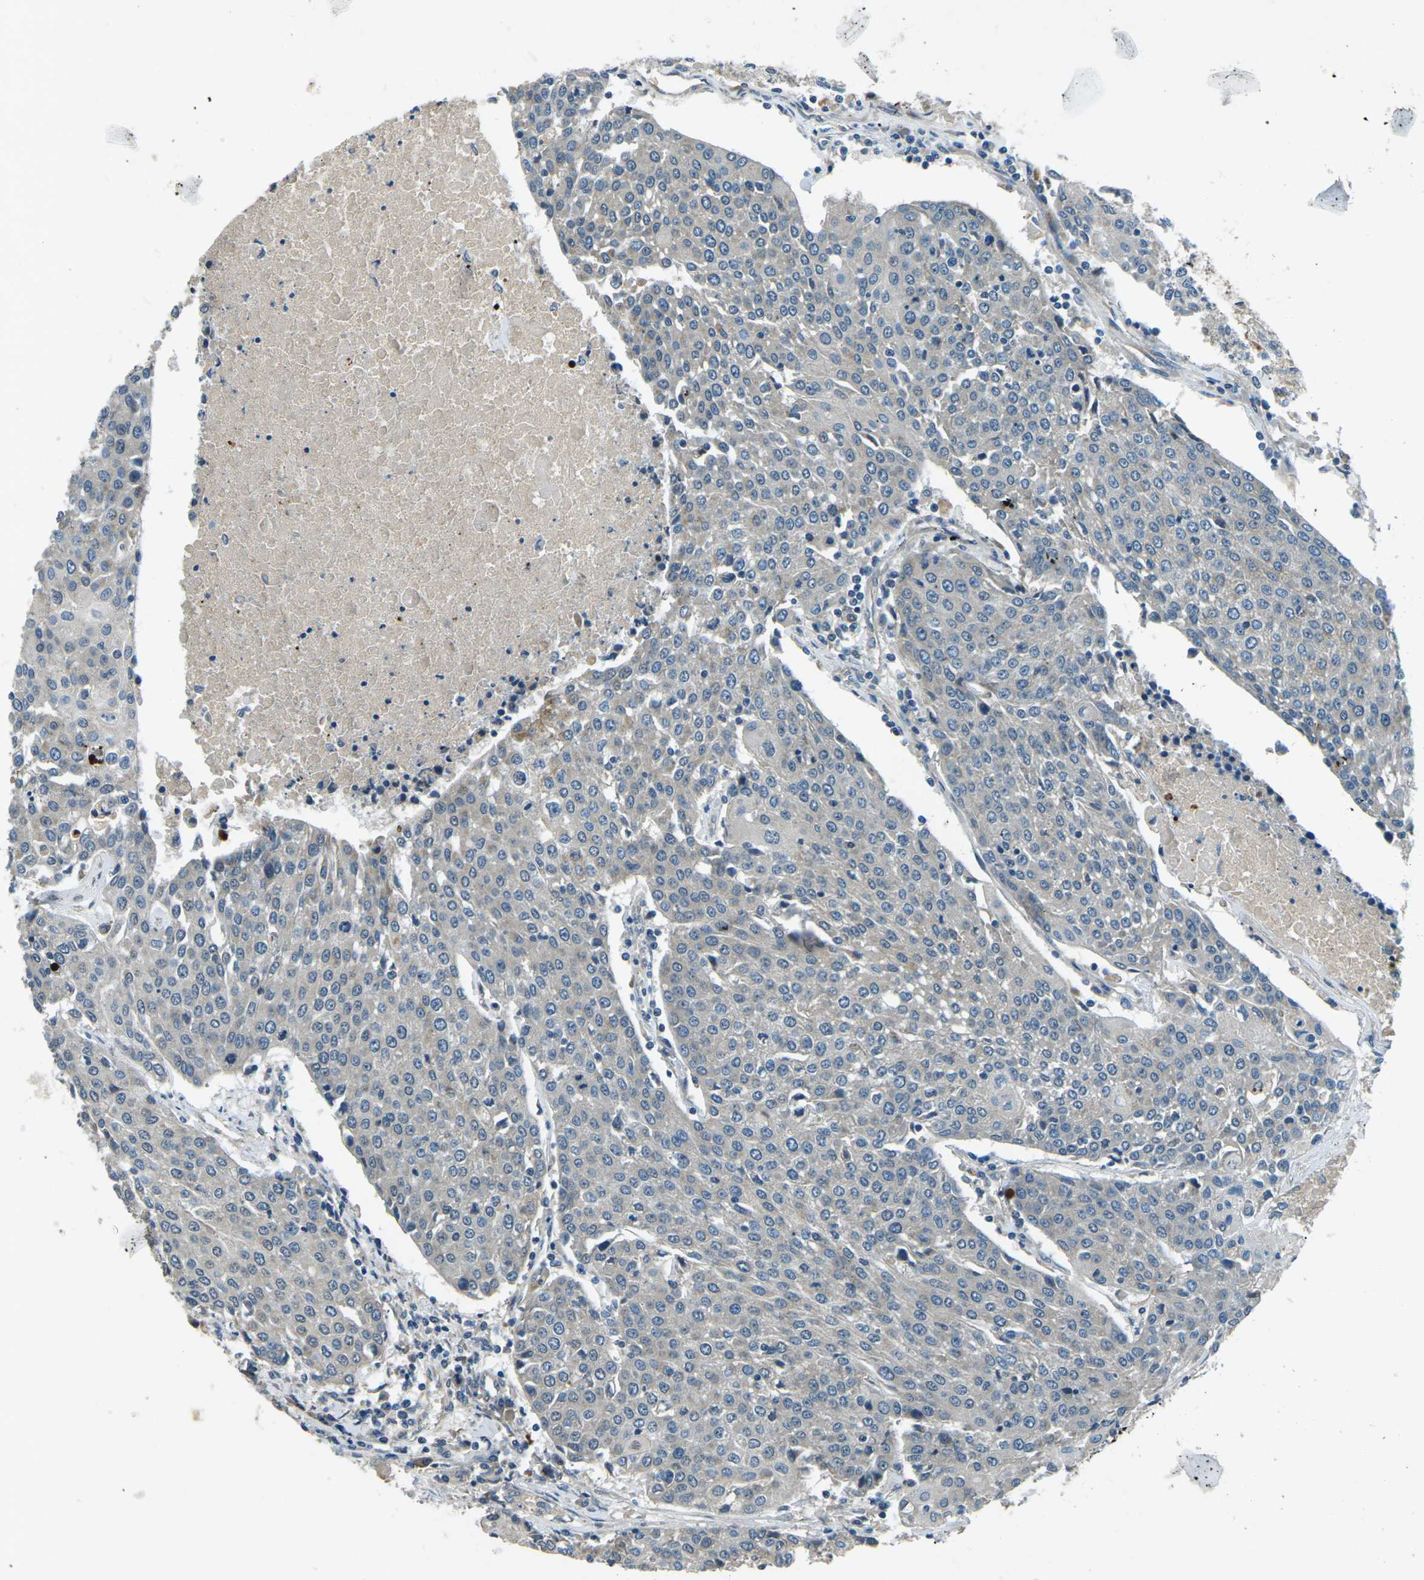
{"staining": {"intensity": "weak", "quantity": "<25%", "location": "cytoplasmic/membranous"}, "tissue": "urothelial cancer", "cell_type": "Tumor cells", "image_type": "cancer", "snomed": [{"axis": "morphology", "description": "Urothelial carcinoma, High grade"}, {"axis": "topography", "description": "Urinary bladder"}], "caption": "High-grade urothelial carcinoma stained for a protein using immunohistochemistry demonstrates no positivity tumor cells.", "gene": "AFAP1", "patient": {"sex": "female", "age": 85}}